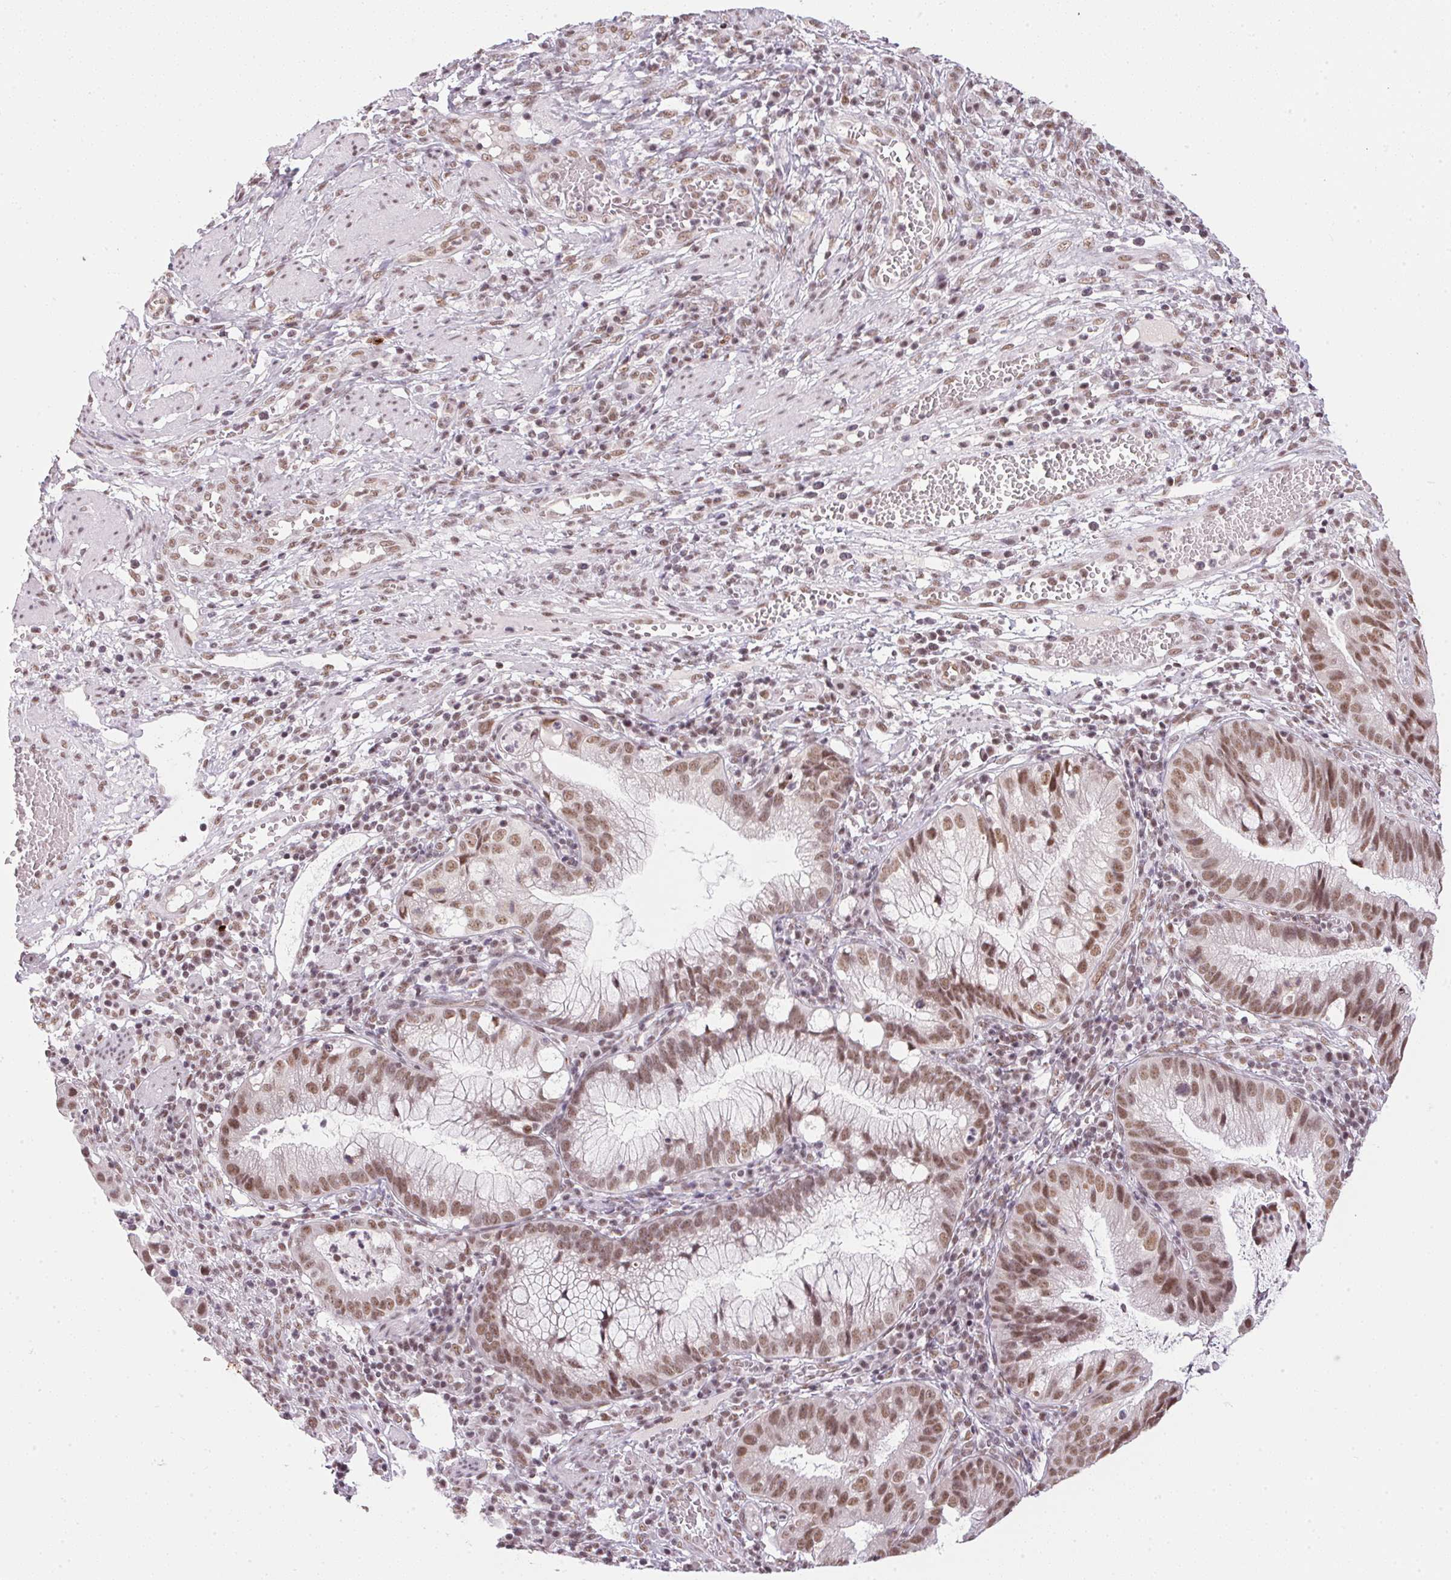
{"staining": {"intensity": "moderate", "quantity": ">75%", "location": "nuclear"}, "tissue": "cervical cancer", "cell_type": "Tumor cells", "image_type": "cancer", "snomed": [{"axis": "morphology", "description": "Adenocarcinoma, NOS"}, {"axis": "topography", "description": "Cervix"}], "caption": "Adenocarcinoma (cervical) stained with IHC shows moderate nuclear expression in approximately >75% of tumor cells. (DAB (3,3'-diaminobenzidine) = brown stain, brightfield microscopy at high magnification).", "gene": "SRSF7", "patient": {"sex": "female", "age": 34}}